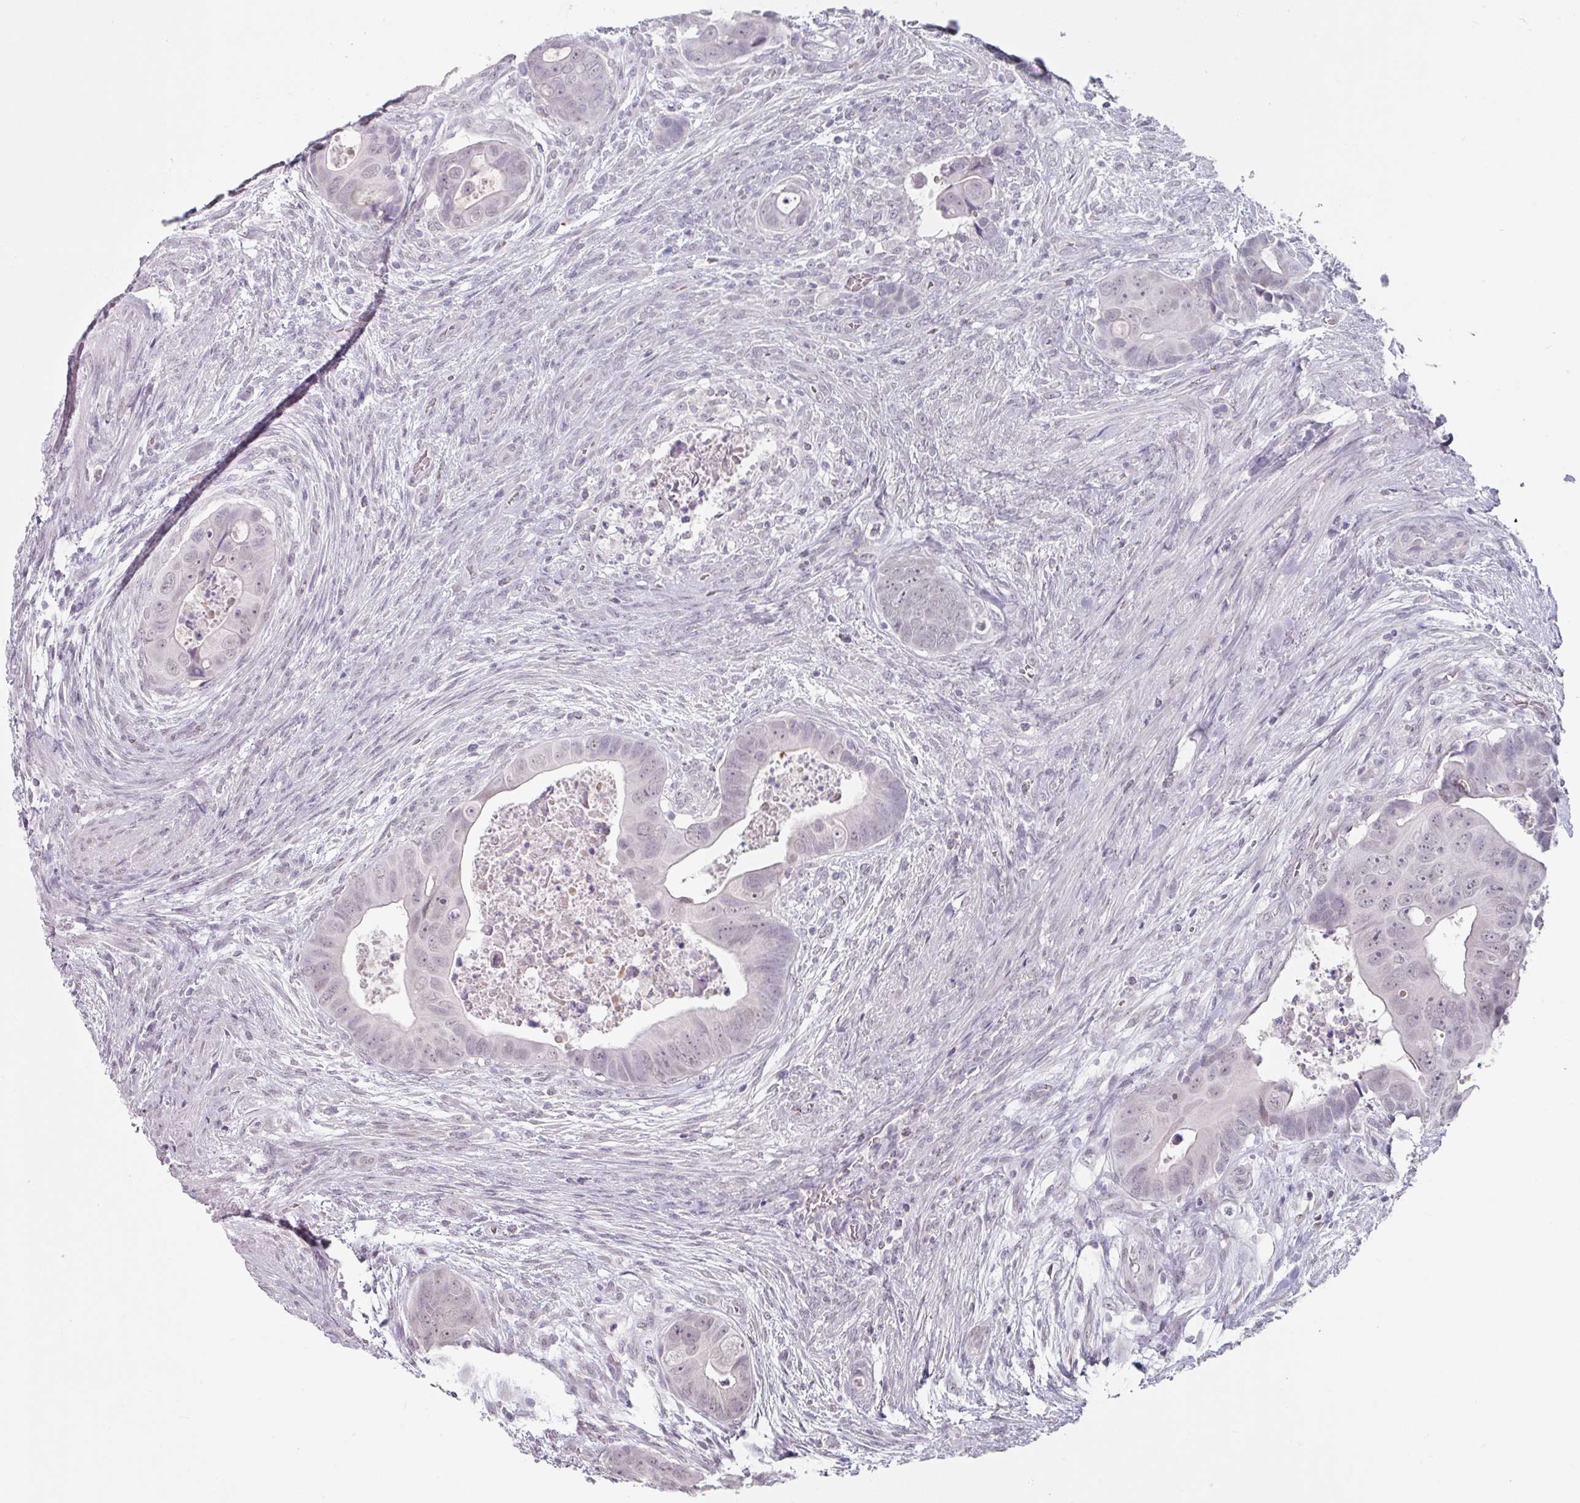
{"staining": {"intensity": "negative", "quantity": "none", "location": "none"}, "tissue": "colorectal cancer", "cell_type": "Tumor cells", "image_type": "cancer", "snomed": [{"axis": "morphology", "description": "Adenocarcinoma, NOS"}, {"axis": "topography", "description": "Rectum"}], "caption": "There is no significant staining in tumor cells of colorectal cancer (adenocarcinoma). Brightfield microscopy of immunohistochemistry (IHC) stained with DAB (3,3'-diaminobenzidine) (brown) and hematoxylin (blue), captured at high magnification.", "gene": "SPRR1A", "patient": {"sex": "female", "age": 78}}